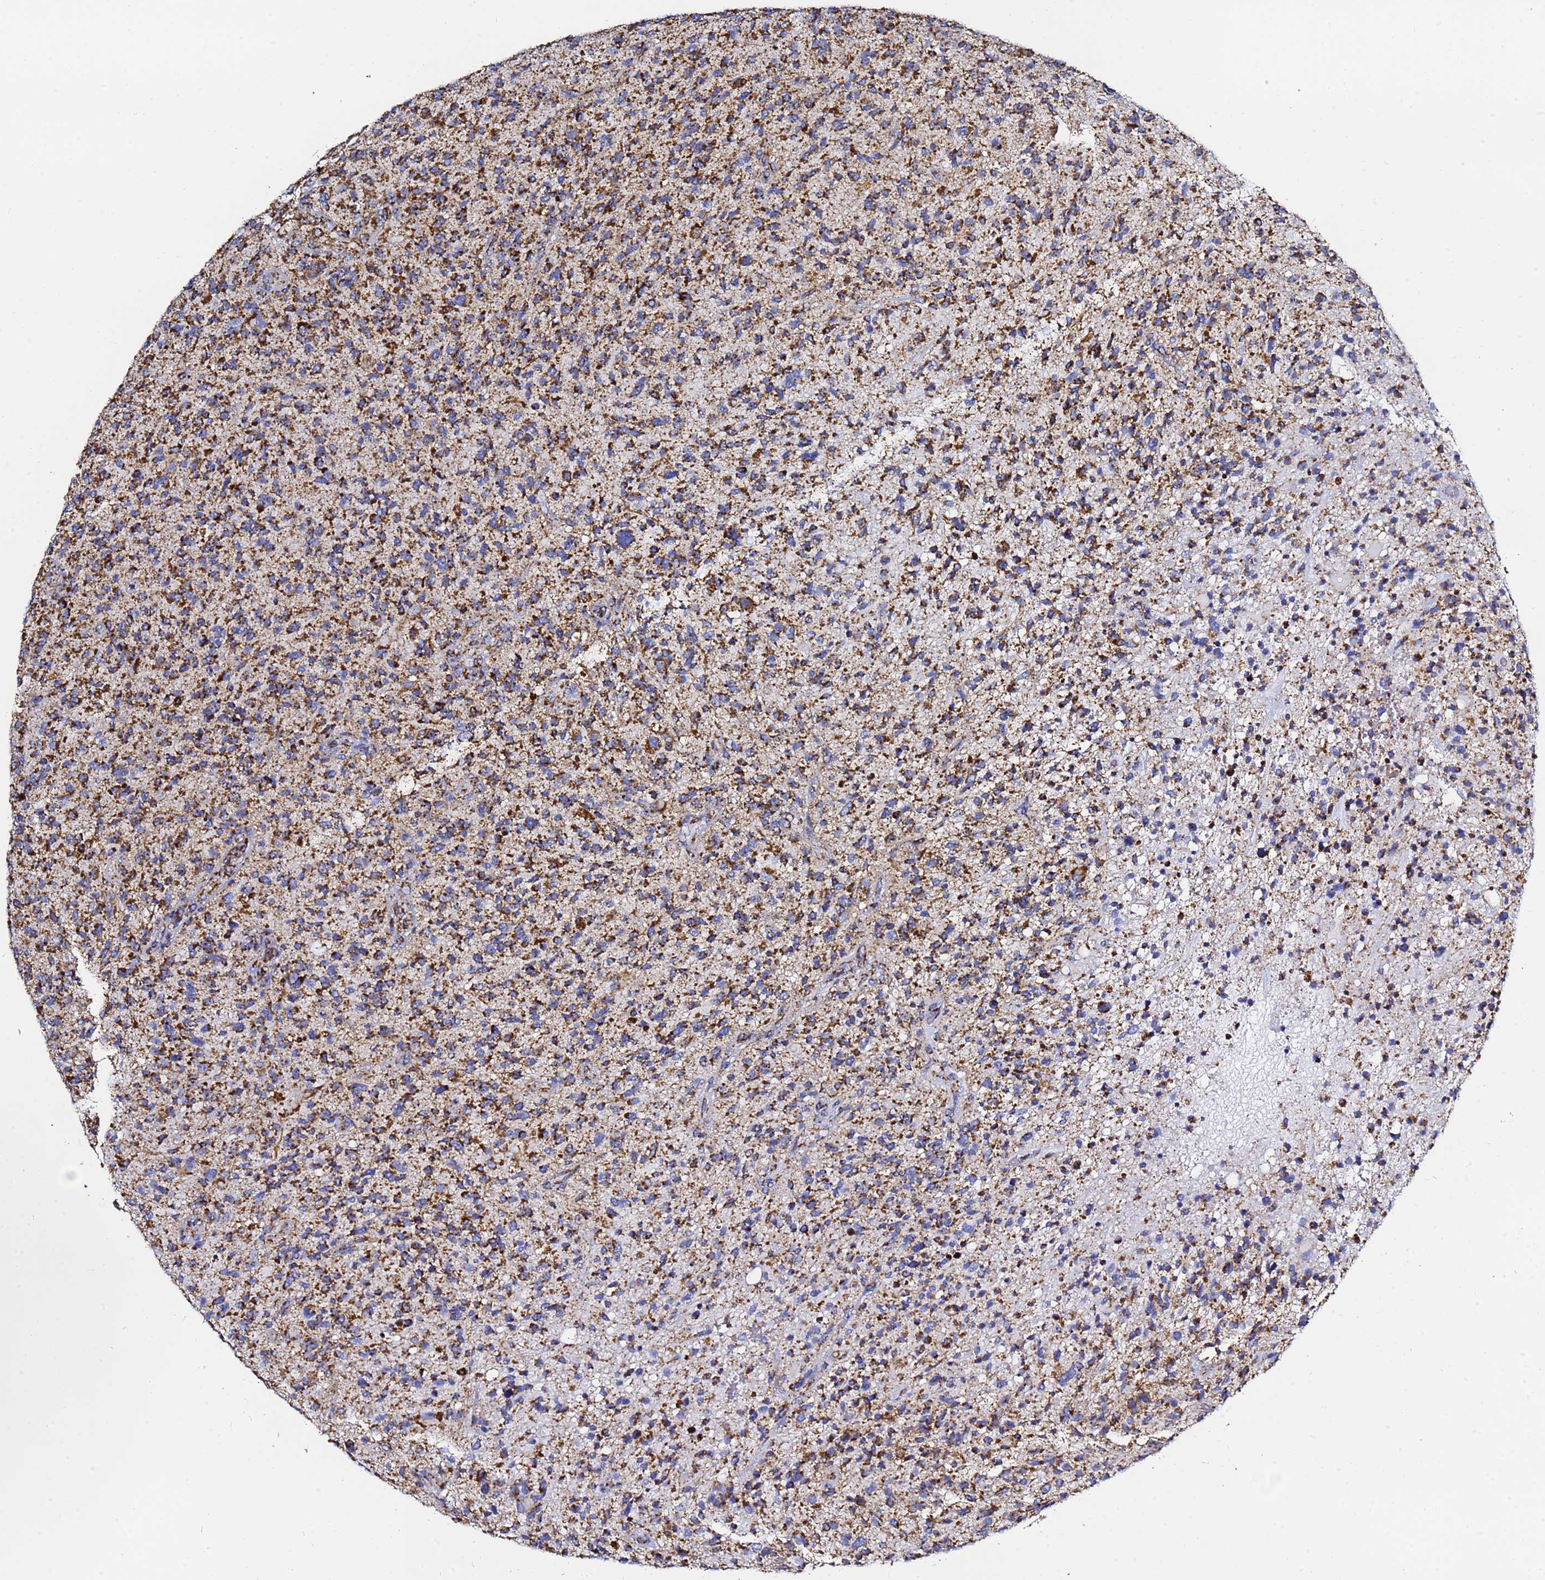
{"staining": {"intensity": "strong", "quantity": ">75%", "location": "cytoplasmic/membranous"}, "tissue": "glioma", "cell_type": "Tumor cells", "image_type": "cancer", "snomed": [{"axis": "morphology", "description": "Glioma, malignant, High grade"}, {"axis": "topography", "description": "Brain"}], "caption": "IHC image of neoplastic tissue: human malignant high-grade glioma stained using immunohistochemistry (IHC) reveals high levels of strong protein expression localized specifically in the cytoplasmic/membranous of tumor cells, appearing as a cytoplasmic/membranous brown color.", "gene": "PHB2", "patient": {"sex": "male", "age": 47}}